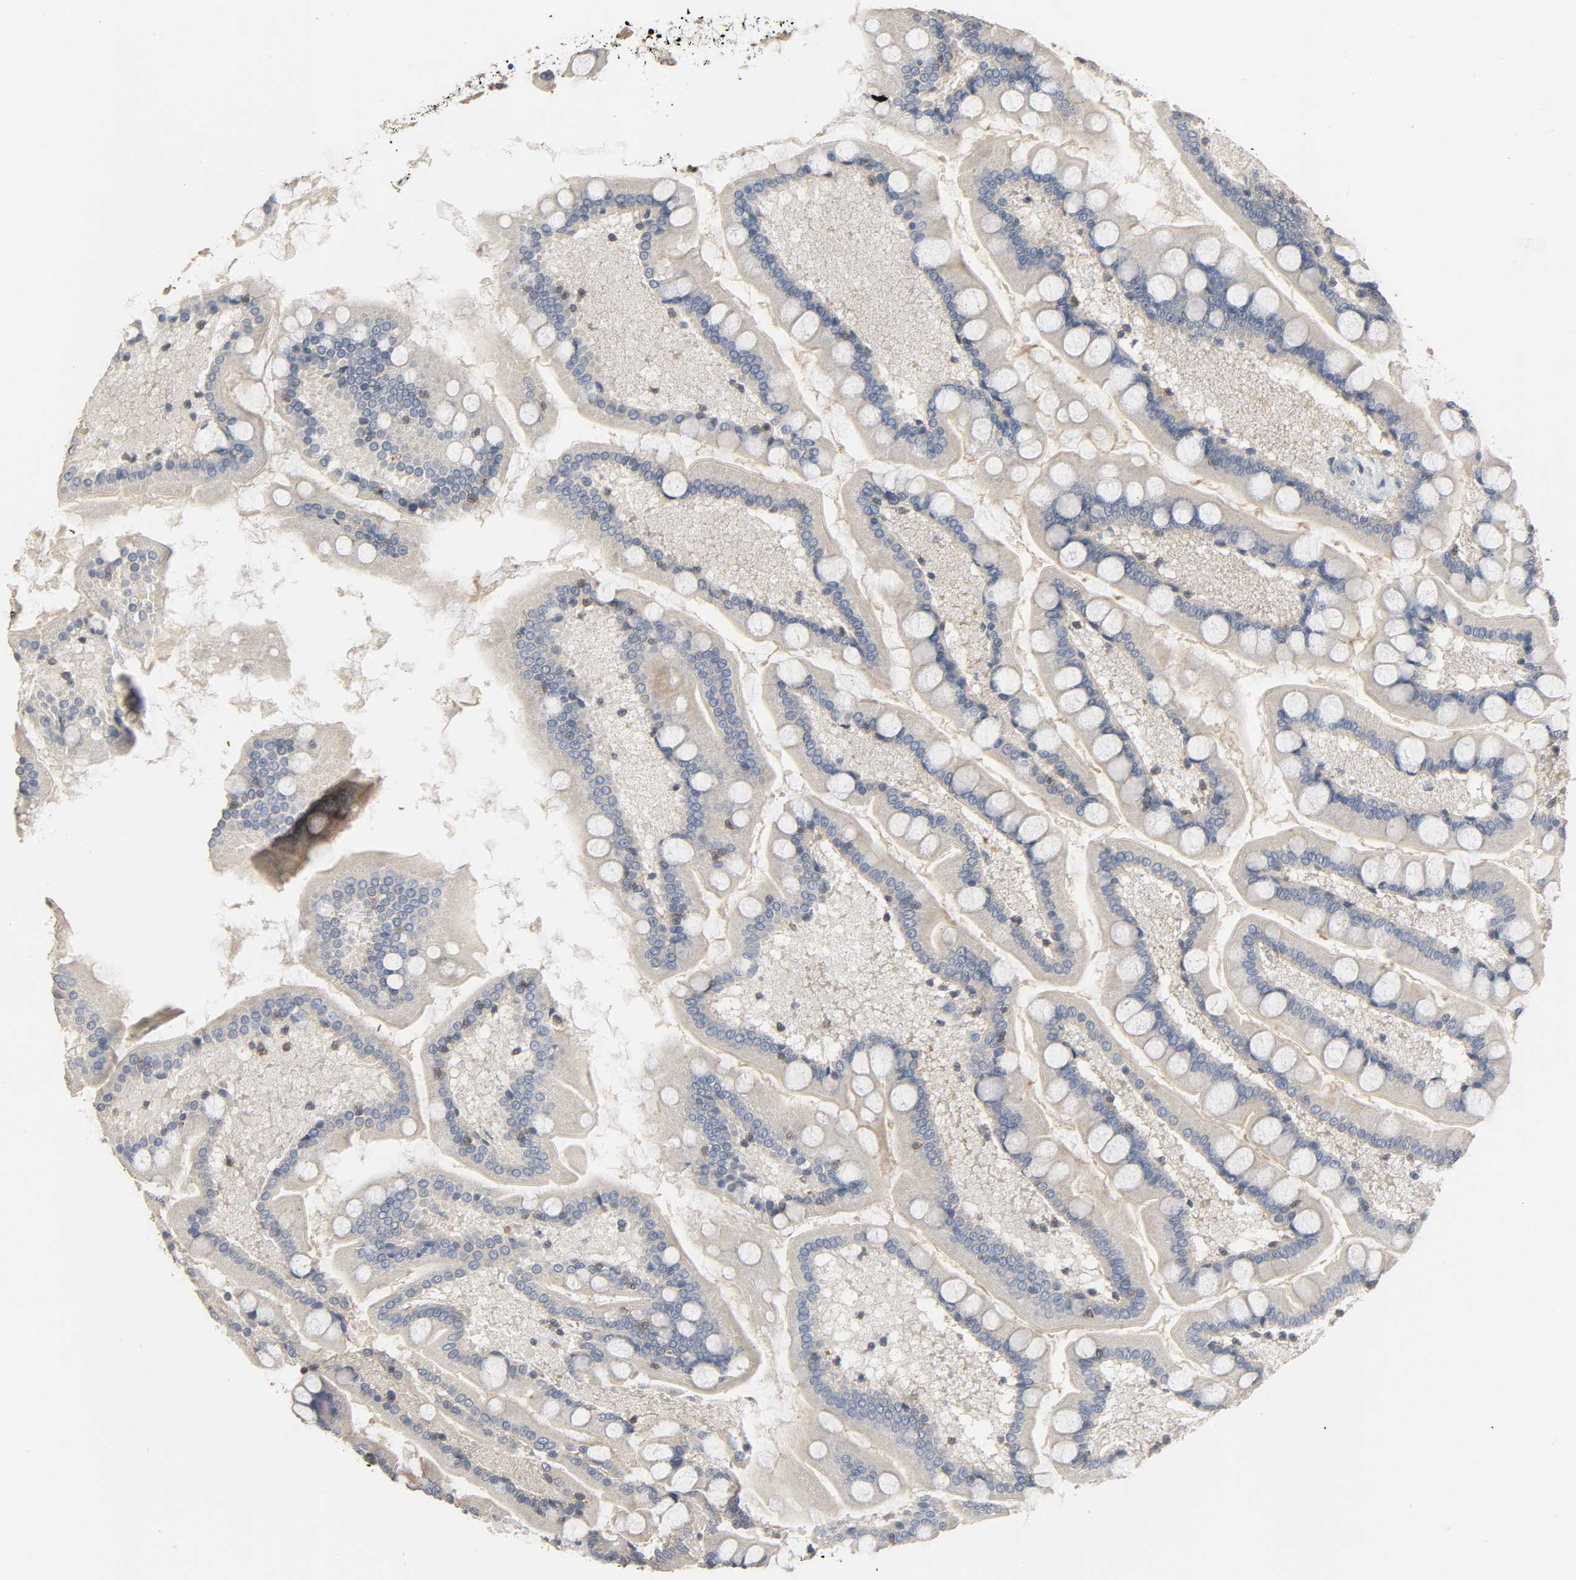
{"staining": {"intensity": "moderate", "quantity": ">75%", "location": "cytoplasmic/membranous"}, "tissue": "small intestine", "cell_type": "Glandular cells", "image_type": "normal", "snomed": [{"axis": "morphology", "description": "Normal tissue, NOS"}, {"axis": "topography", "description": "Small intestine"}], "caption": "IHC histopathology image of unremarkable small intestine: small intestine stained using IHC shows medium levels of moderate protein expression localized specifically in the cytoplasmic/membranous of glandular cells, appearing as a cytoplasmic/membranous brown color.", "gene": "PLEKHA2", "patient": {"sex": "male", "age": 41}}